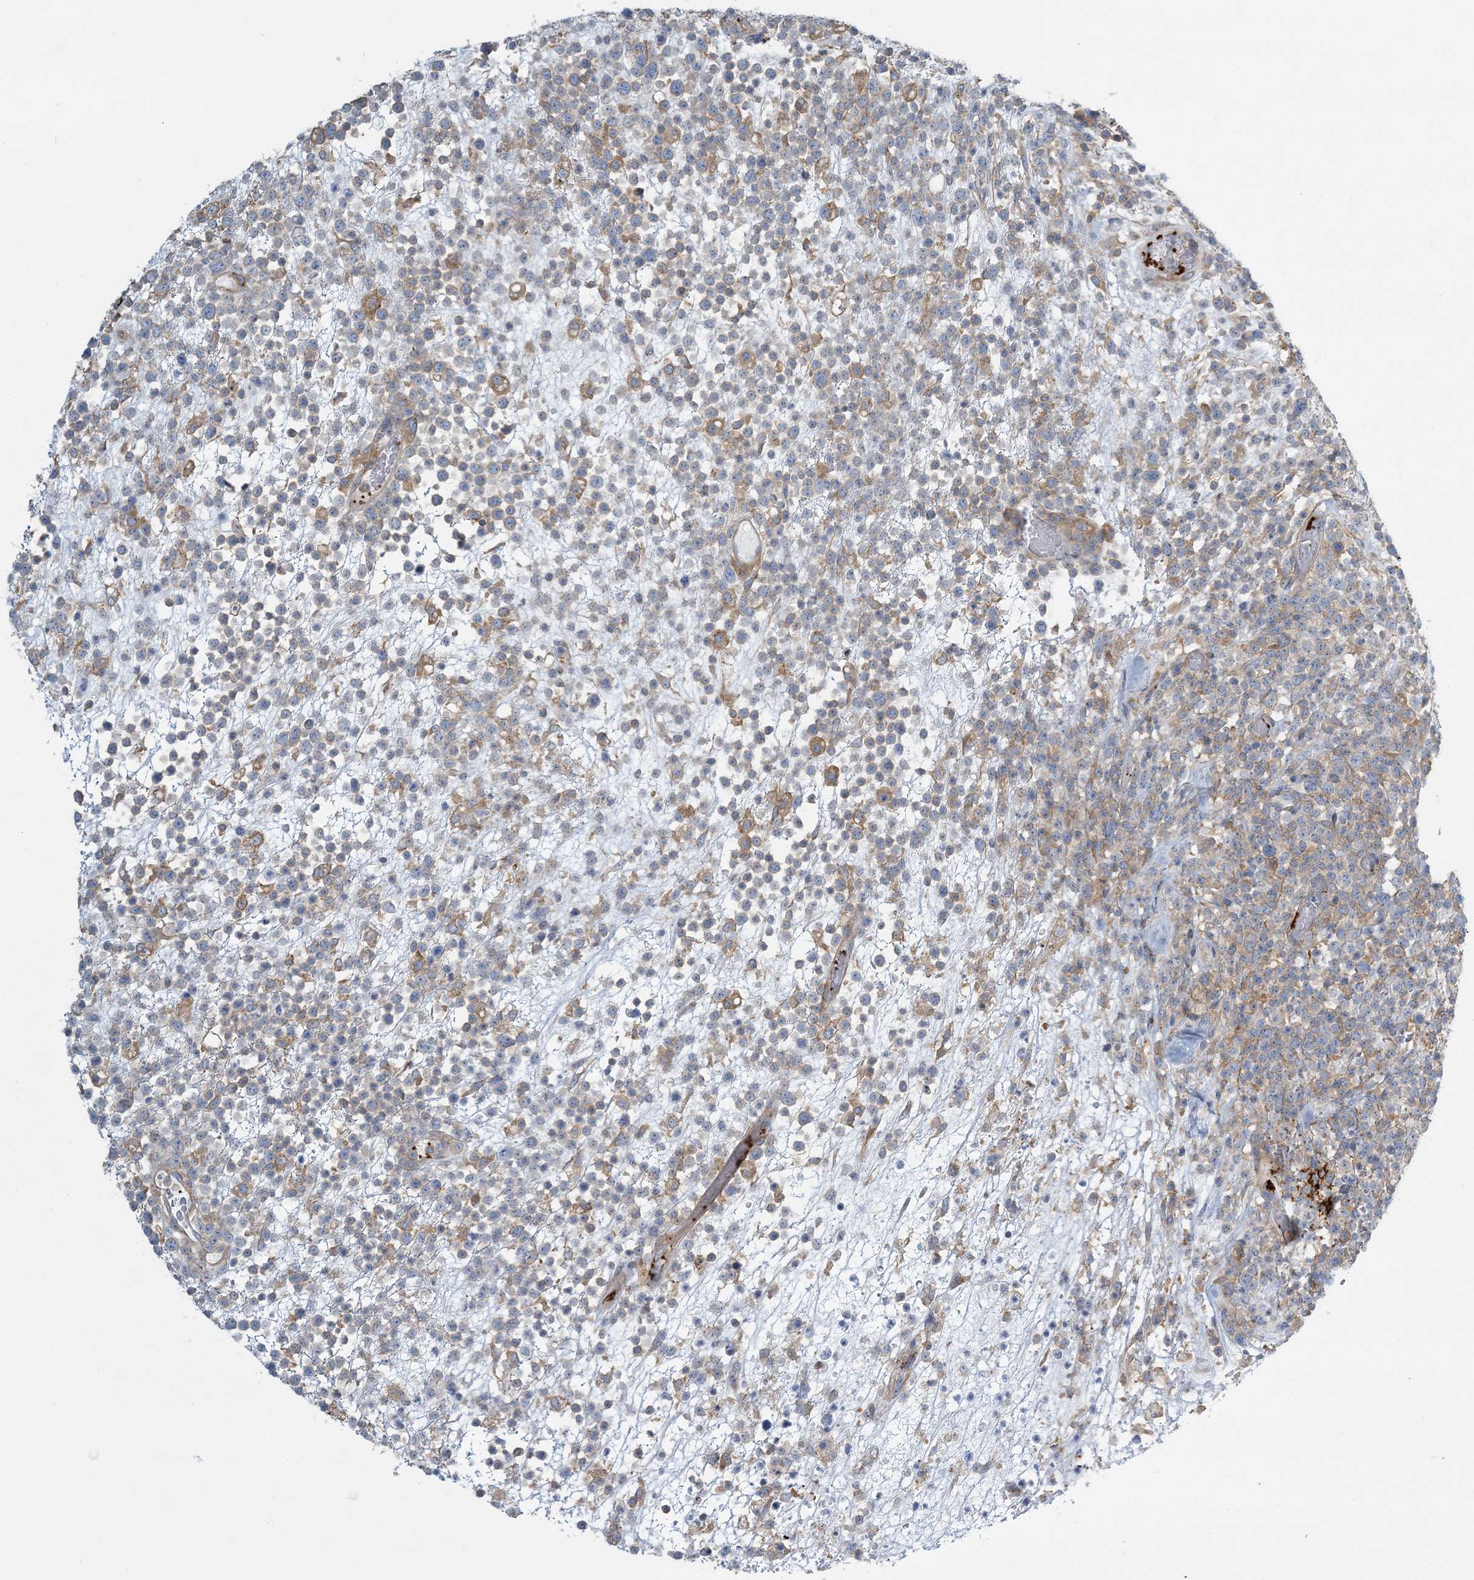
{"staining": {"intensity": "moderate", "quantity": "<25%", "location": "cytoplasmic/membranous"}, "tissue": "lymphoma", "cell_type": "Tumor cells", "image_type": "cancer", "snomed": [{"axis": "morphology", "description": "Malignant lymphoma, non-Hodgkin's type, High grade"}, {"axis": "topography", "description": "Colon"}], "caption": "Human lymphoma stained with a protein marker shows moderate staining in tumor cells.", "gene": "CUEDC2", "patient": {"sex": "female", "age": 53}}